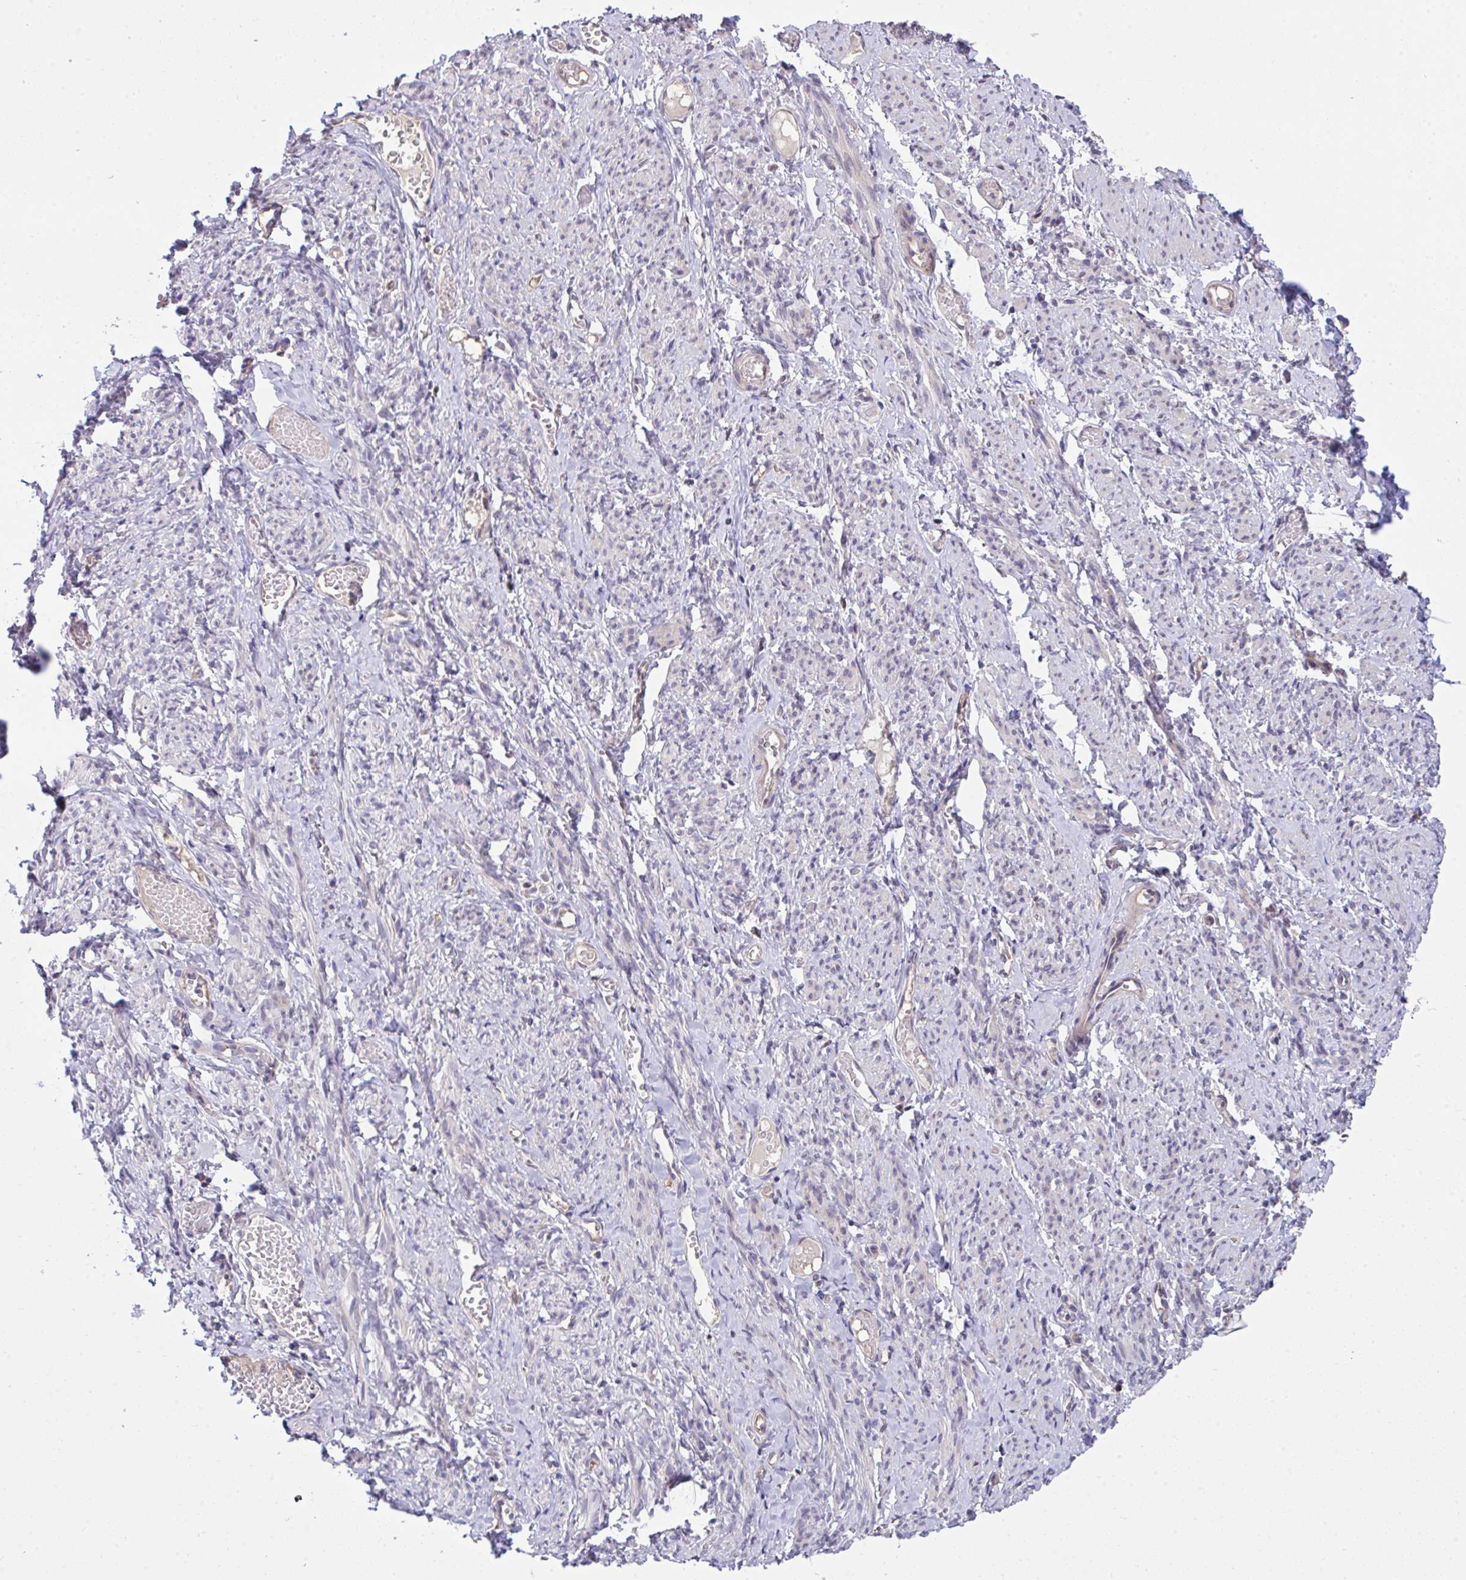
{"staining": {"intensity": "weak", "quantity": "25%-75%", "location": "nuclear"}, "tissue": "smooth muscle", "cell_type": "Smooth muscle cells", "image_type": "normal", "snomed": [{"axis": "morphology", "description": "Normal tissue, NOS"}, {"axis": "topography", "description": "Smooth muscle"}], "caption": "Smooth muscle stained with immunohistochemistry (IHC) shows weak nuclear positivity in approximately 25%-75% of smooth muscle cells. Immunohistochemistry stains the protein in brown and the nuclei are stained blue.", "gene": "C9orf64", "patient": {"sex": "female", "age": 65}}